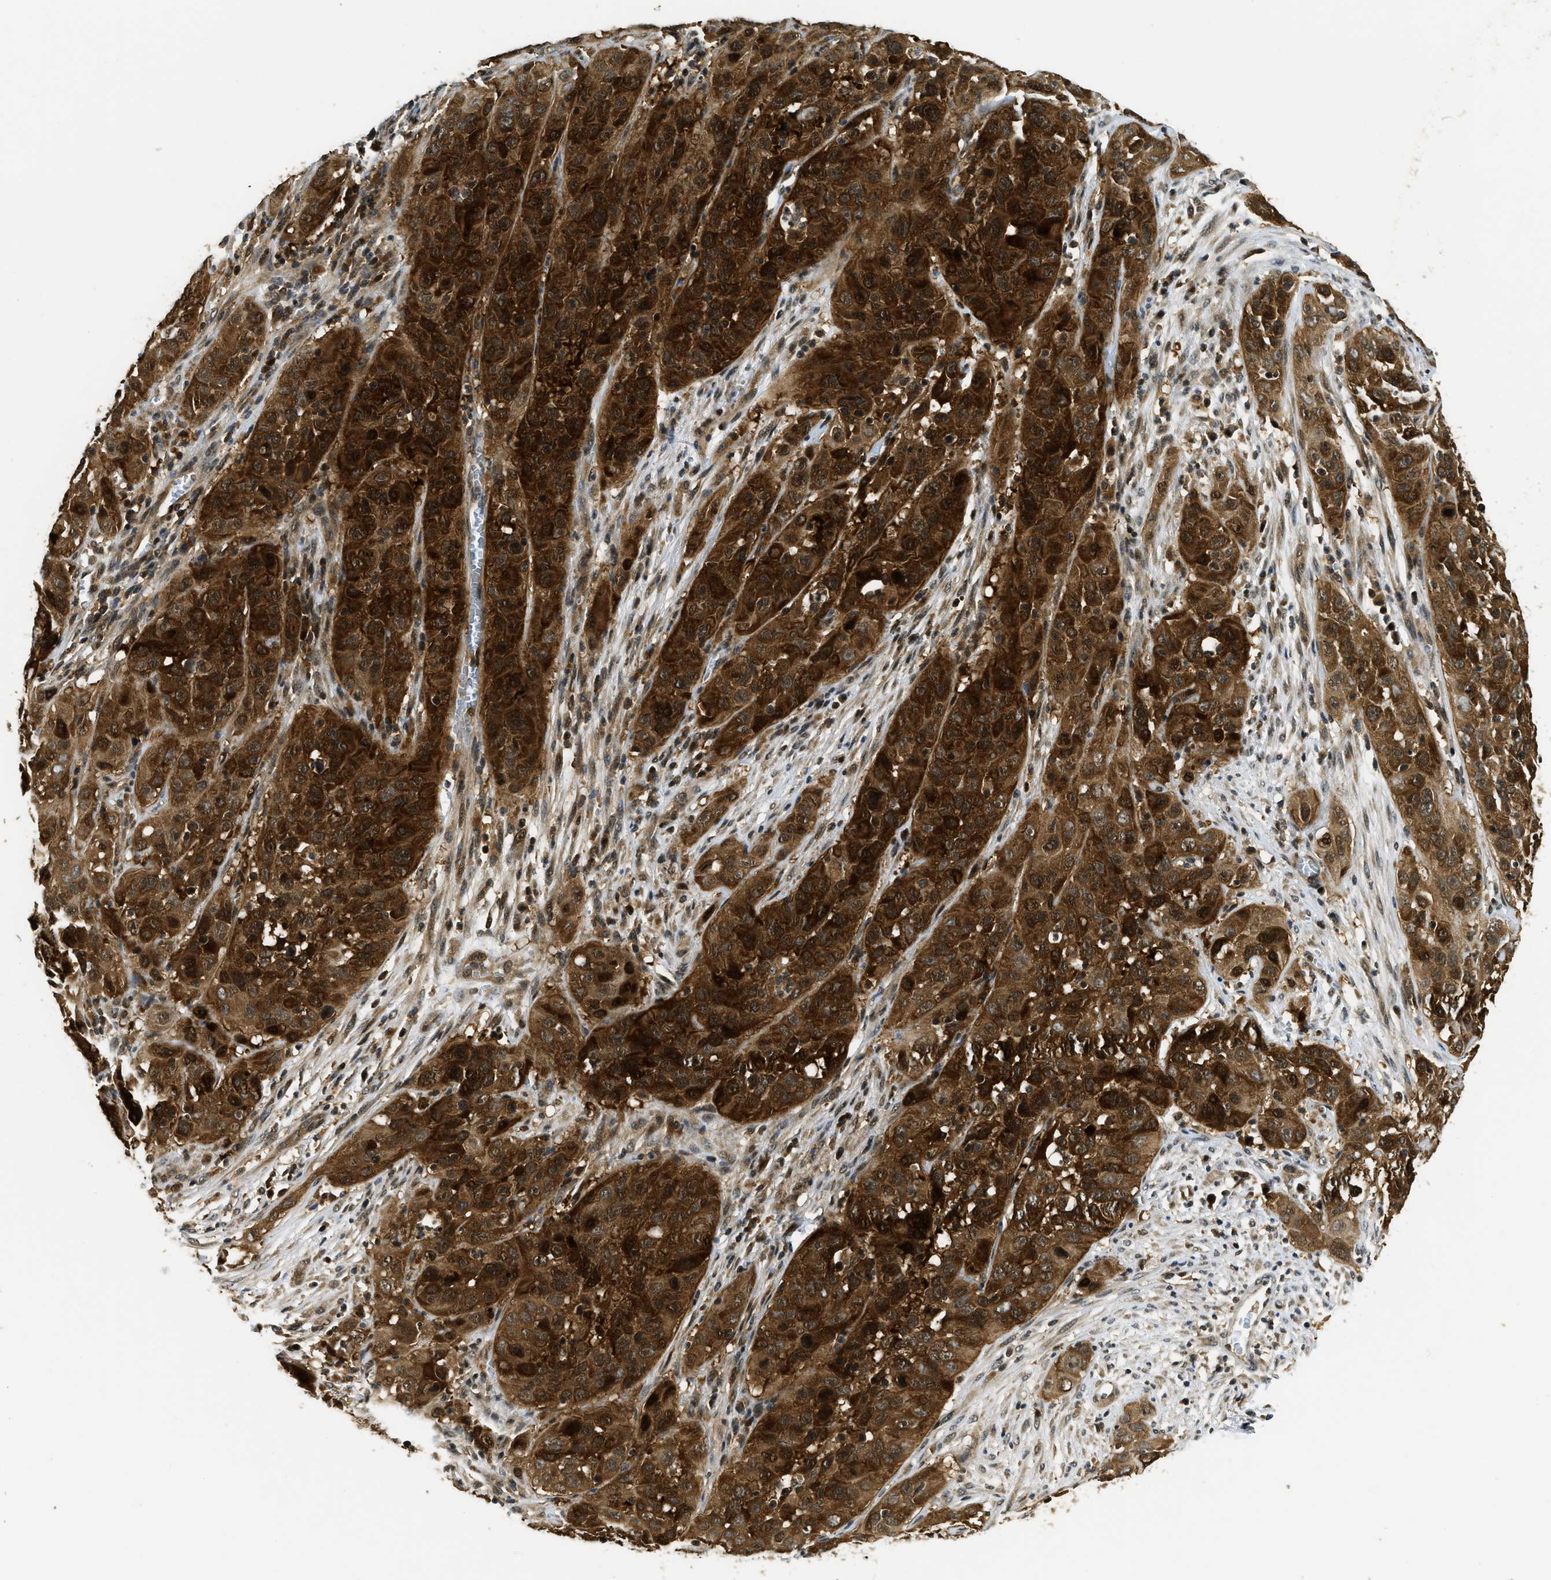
{"staining": {"intensity": "strong", "quantity": ">75%", "location": "cytoplasmic/membranous"}, "tissue": "cervical cancer", "cell_type": "Tumor cells", "image_type": "cancer", "snomed": [{"axis": "morphology", "description": "Squamous cell carcinoma, NOS"}, {"axis": "topography", "description": "Cervix"}], "caption": "Immunohistochemical staining of human cervical cancer displays high levels of strong cytoplasmic/membranous protein positivity in approximately >75% of tumor cells.", "gene": "ADSL", "patient": {"sex": "female", "age": 32}}